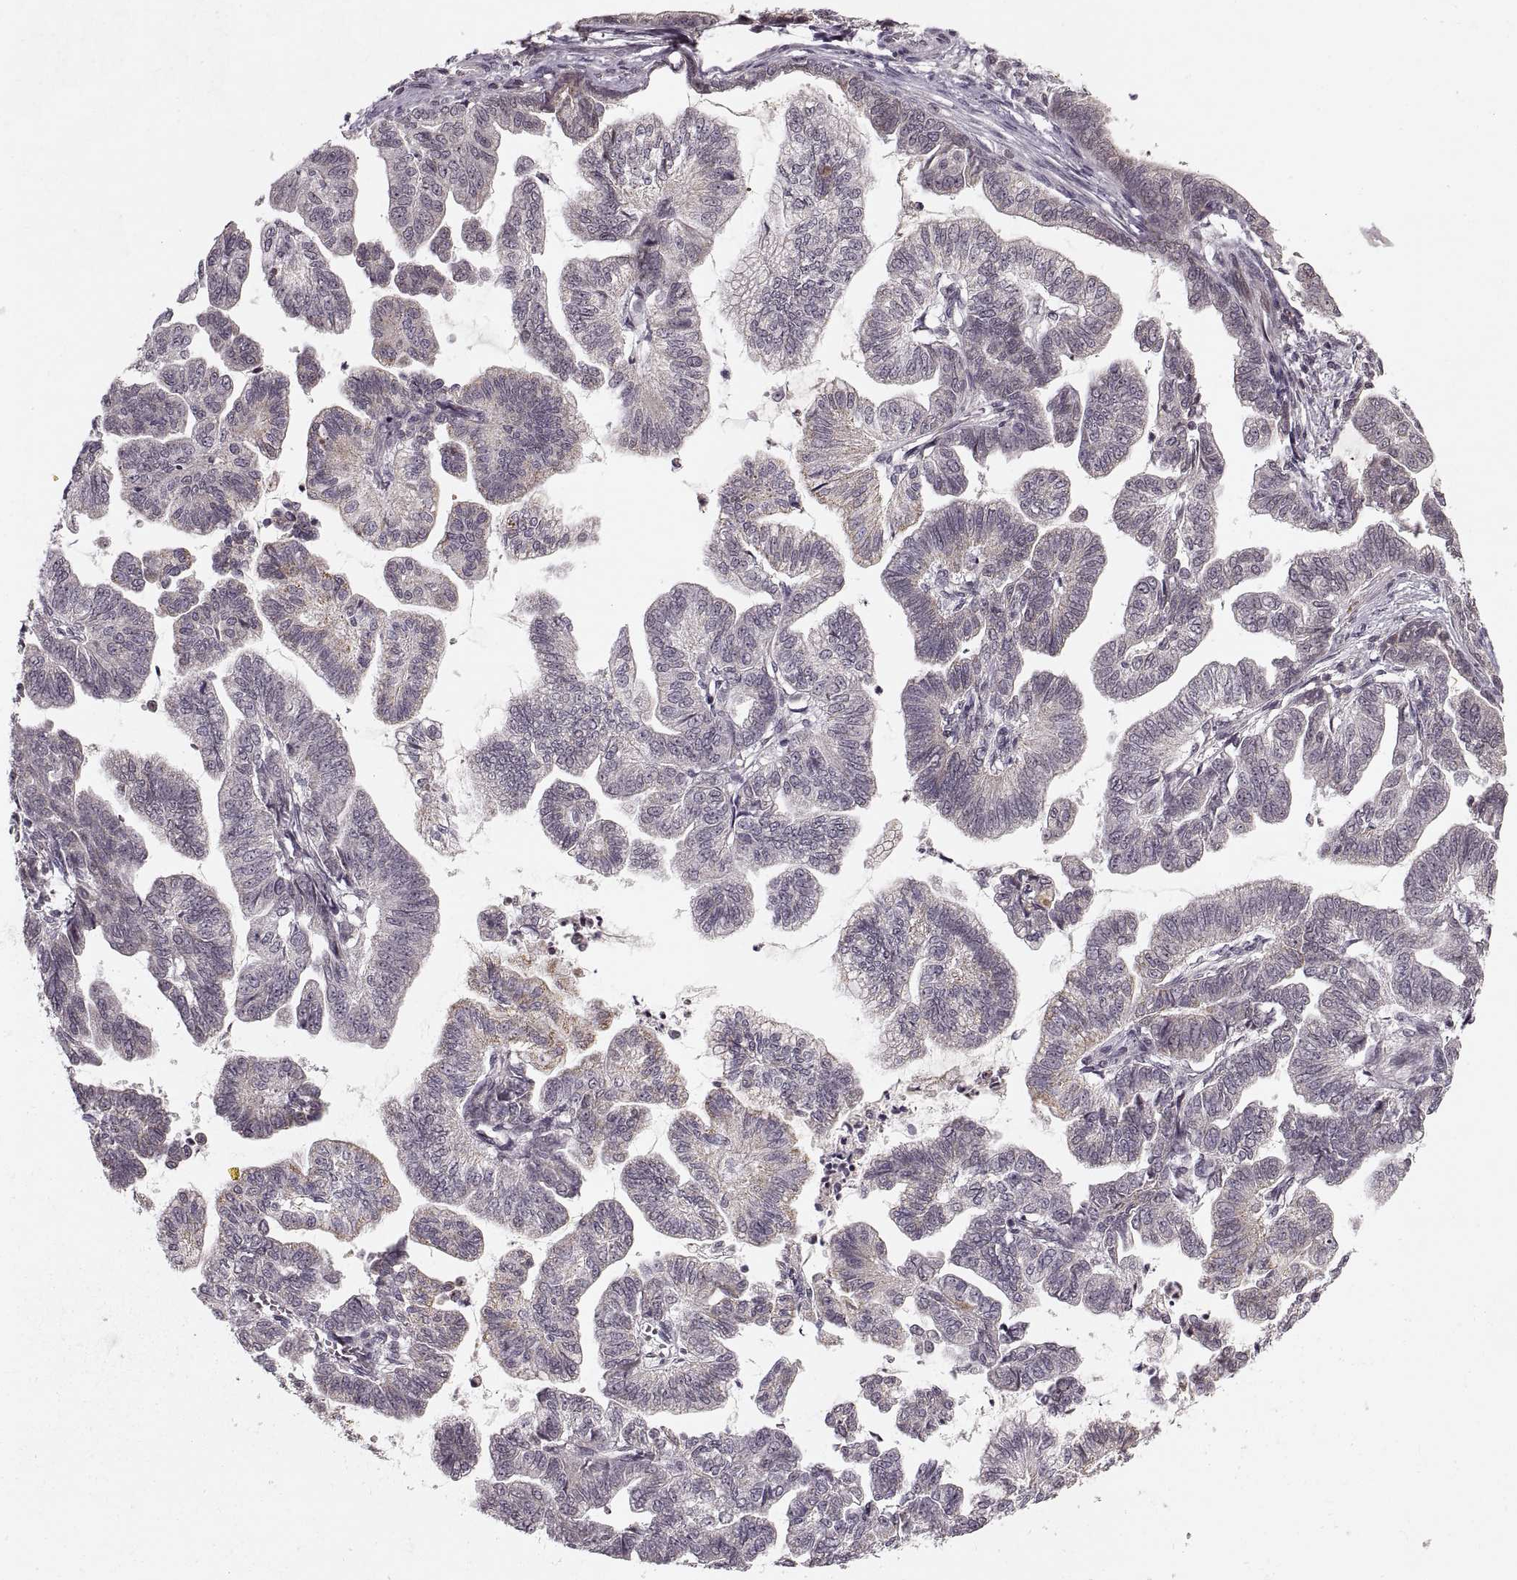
{"staining": {"intensity": "negative", "quantity": "none", "location": "none"}, "tissue": "stomach cancer", "cell_type": "Tumor cells", "image_type": "cancer", "snomed": [{"axis": "morphology", "description": "Adenocarcinoma, NOS"}, {"axis": "topography", "description": "Stomach"}], "caption": "The immunohistochemistry (IHC) histopathology image has no significant expression in tumor cells of stomach adenocarcinoma tissue.", "gene": "ASIC3", "patient": {"sex": "male", "age": 83}}